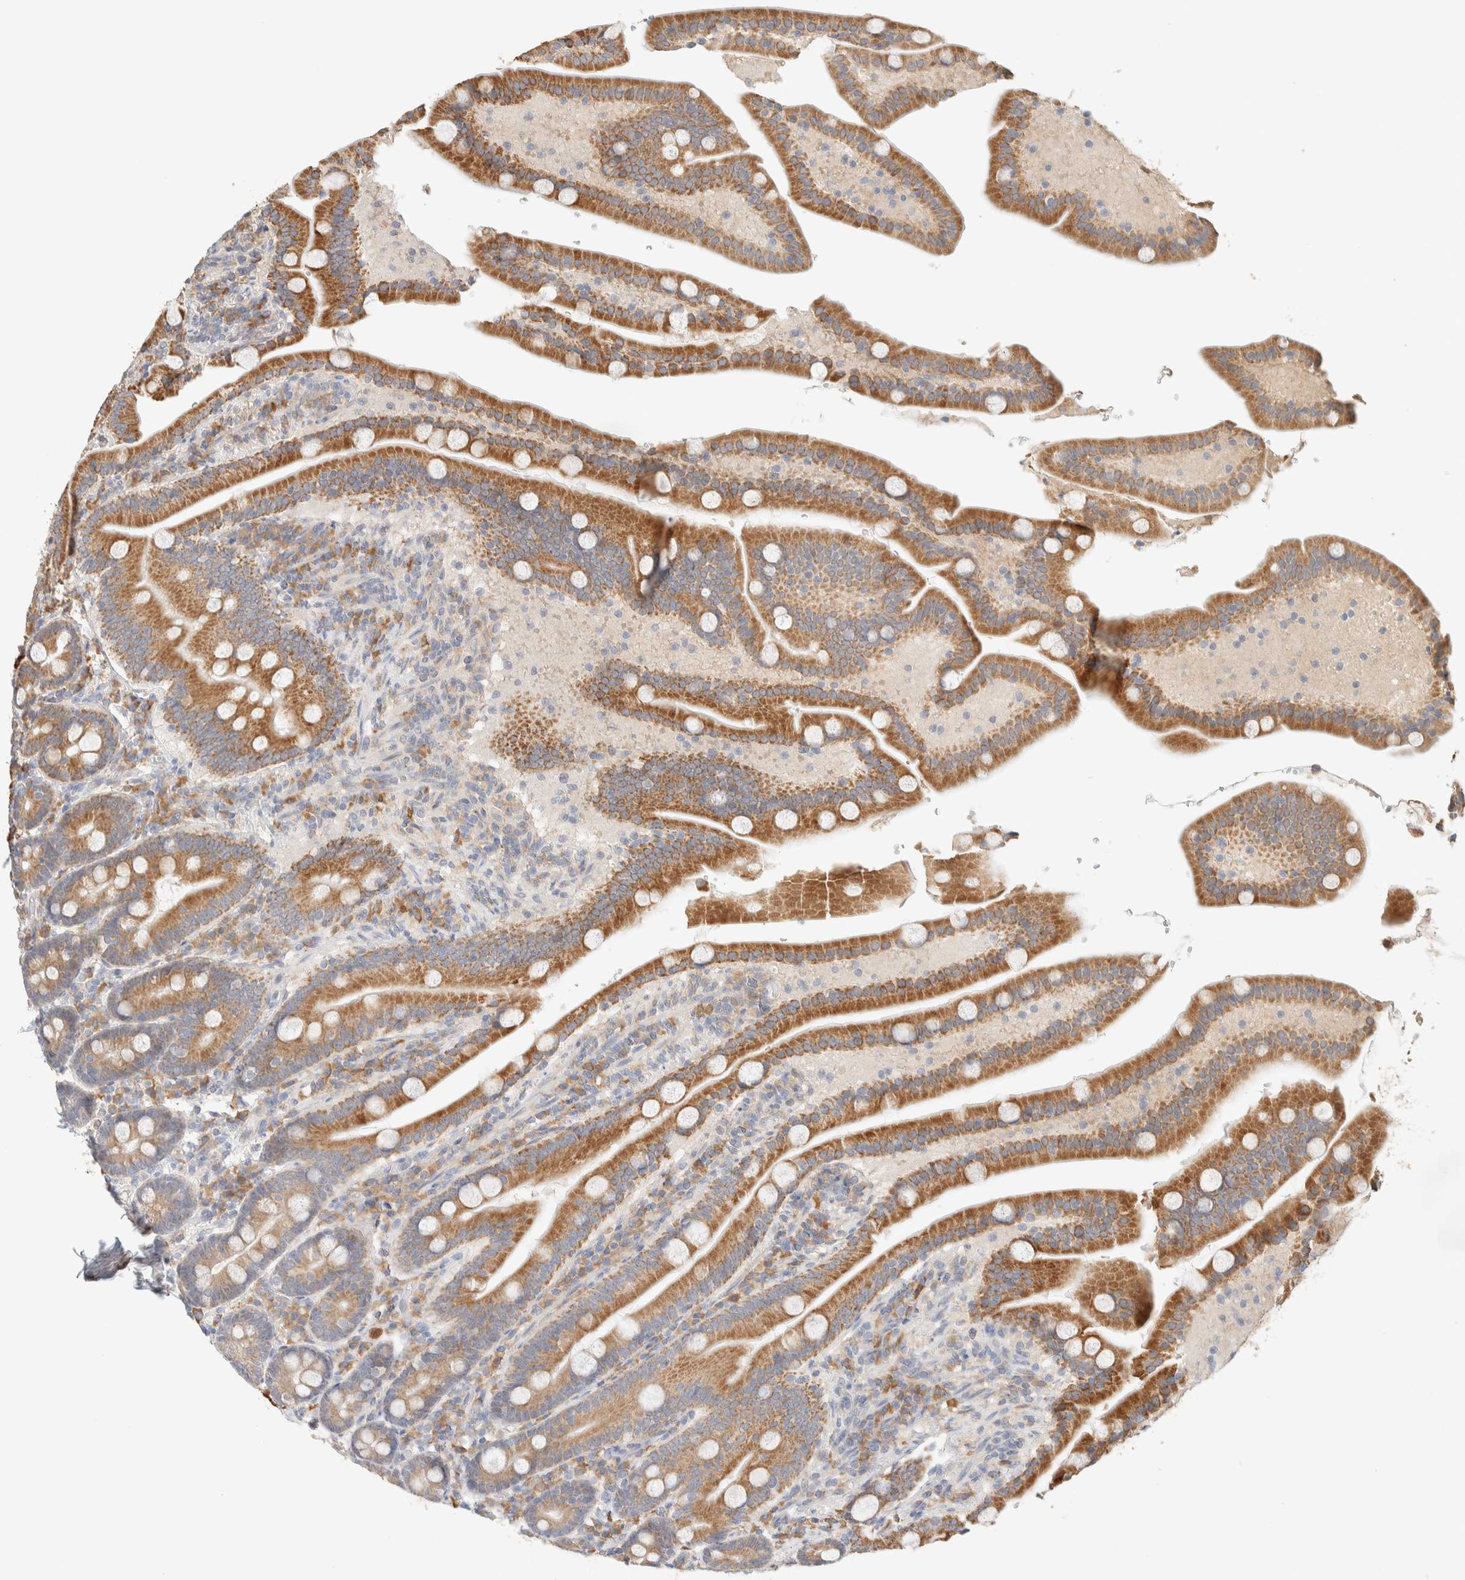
{"staining": {"intensity": "moderate", "quantity": ">75%", "location": "cytoplasmic/membranous"}, "tissue": "duodenum", "cell_type": "Glandular cells", "image_type": "normal", "snomed": [{"axis": "morphology", "description": "Normal tissue, NOS"}, {"axis": "topography", "description": "Duodenum"}], "caption": "A photomicrograph of human duodenum stained for a protein demonstrates moderate cytoplasmic/membranous brown staining in glandular cells. The staining was performed using DAB (3,3'-diaminobenzidine) to visualize the protein expression in brown, while the nuclei were stained in blue with hematoxylin (Magnification: 20x).", "gene": "TTC3", "patient": {"sex": "male", "age": 54}}